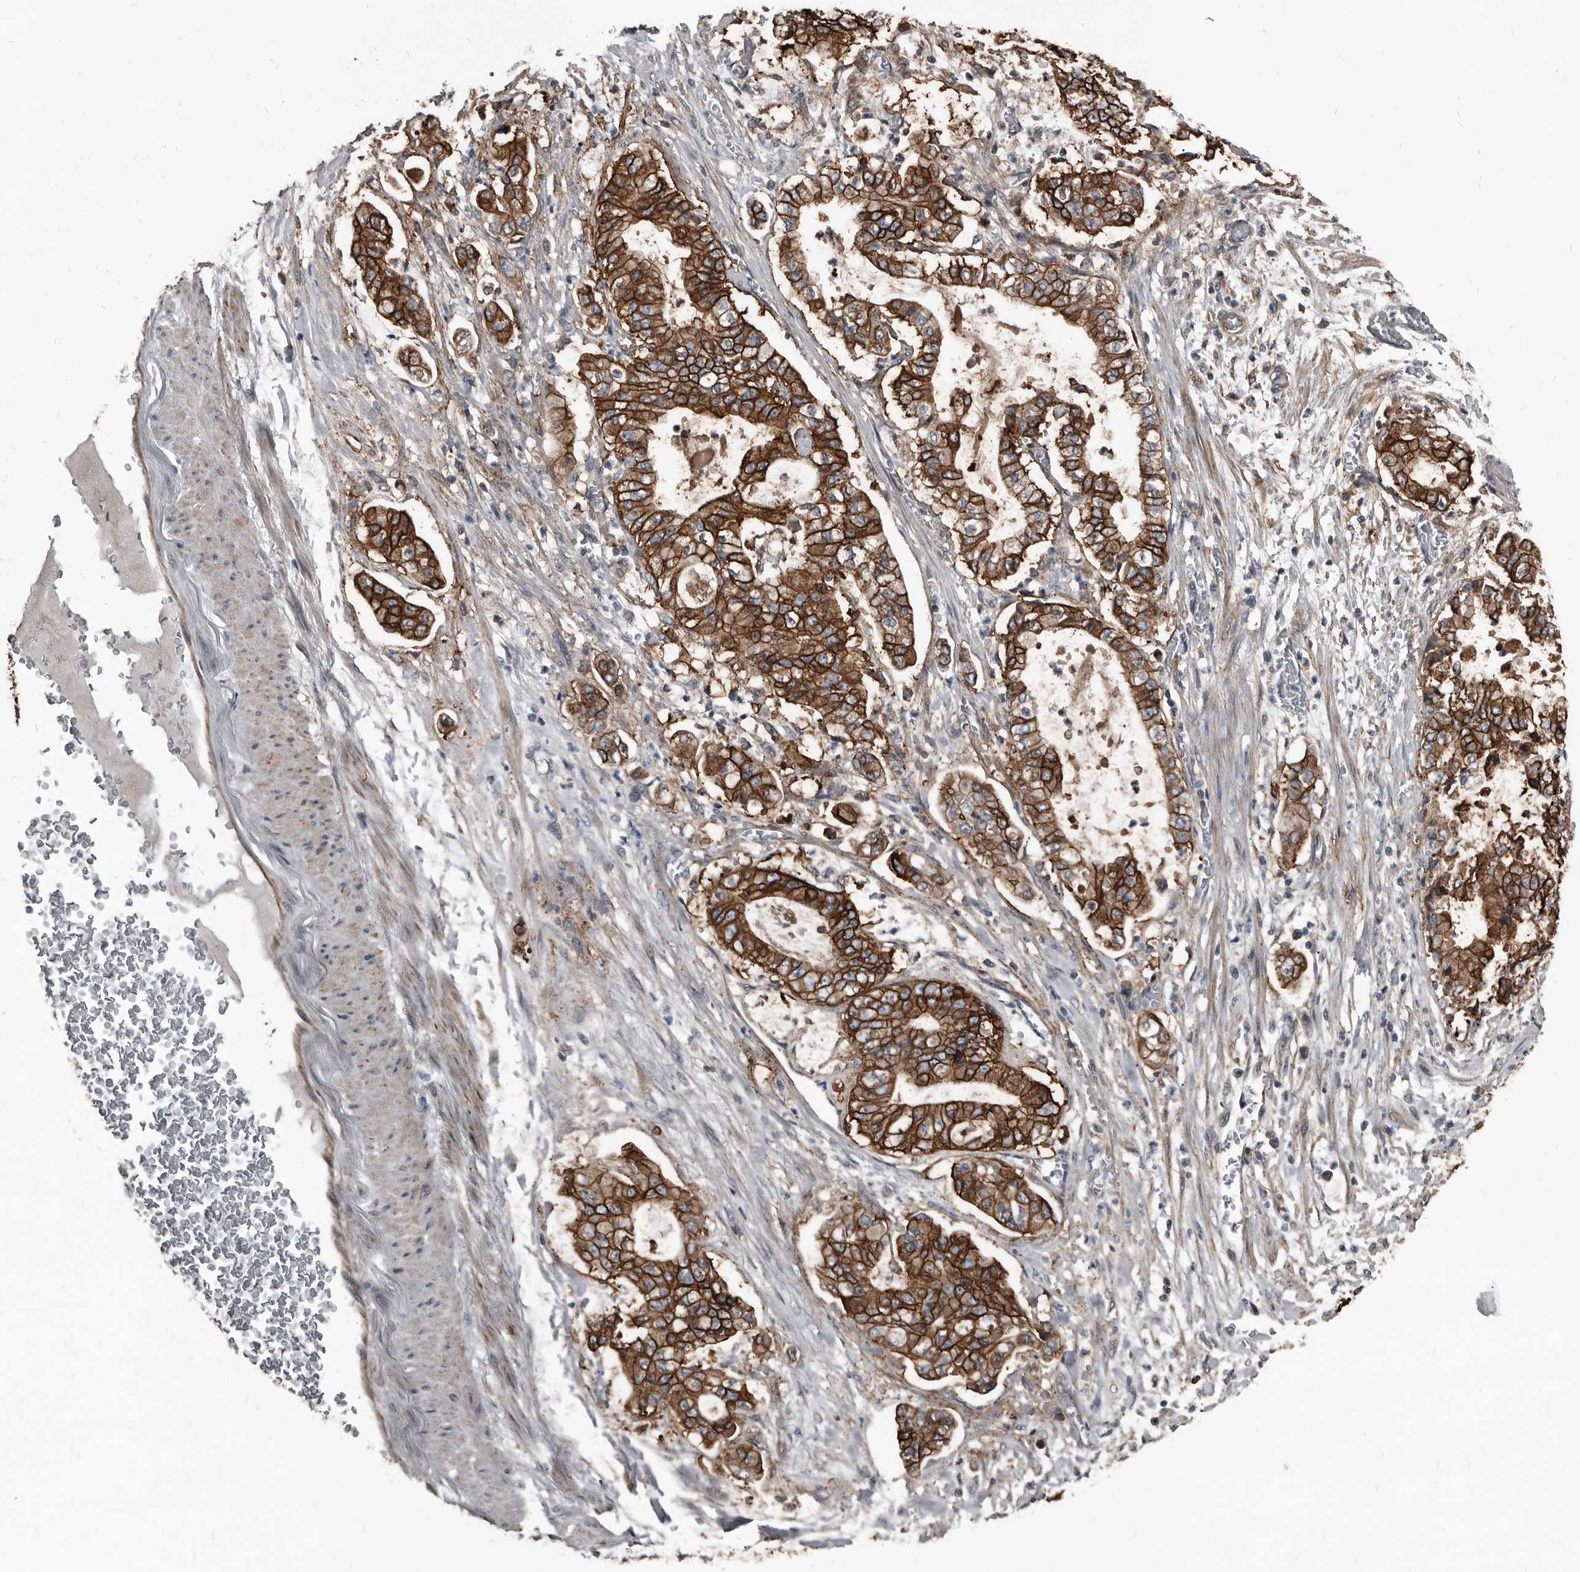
{"staining": {"intensity": "strong", "quantity": ">75%", "location": "cytoplasmic/membranous"}, "tissue": "stomach cancer", "cell_type": "Tumor cells", "image_type": "cancer", "snomed": [{"axis": "morphology", "description": "Adenocarcinoma, NOS"}, {"axis": "topography", "description": "Stomach"}], "caption": "DAB (3,3'-diaminobenzidine) immunohistochemical staining of adenocarcinoma (stomach) shows strong cytoplasmic/membranous protein positivity in approximately >75% of tumor cells.", "gene": "DHPS", "patient": {"sex": "male", "age": 76}}